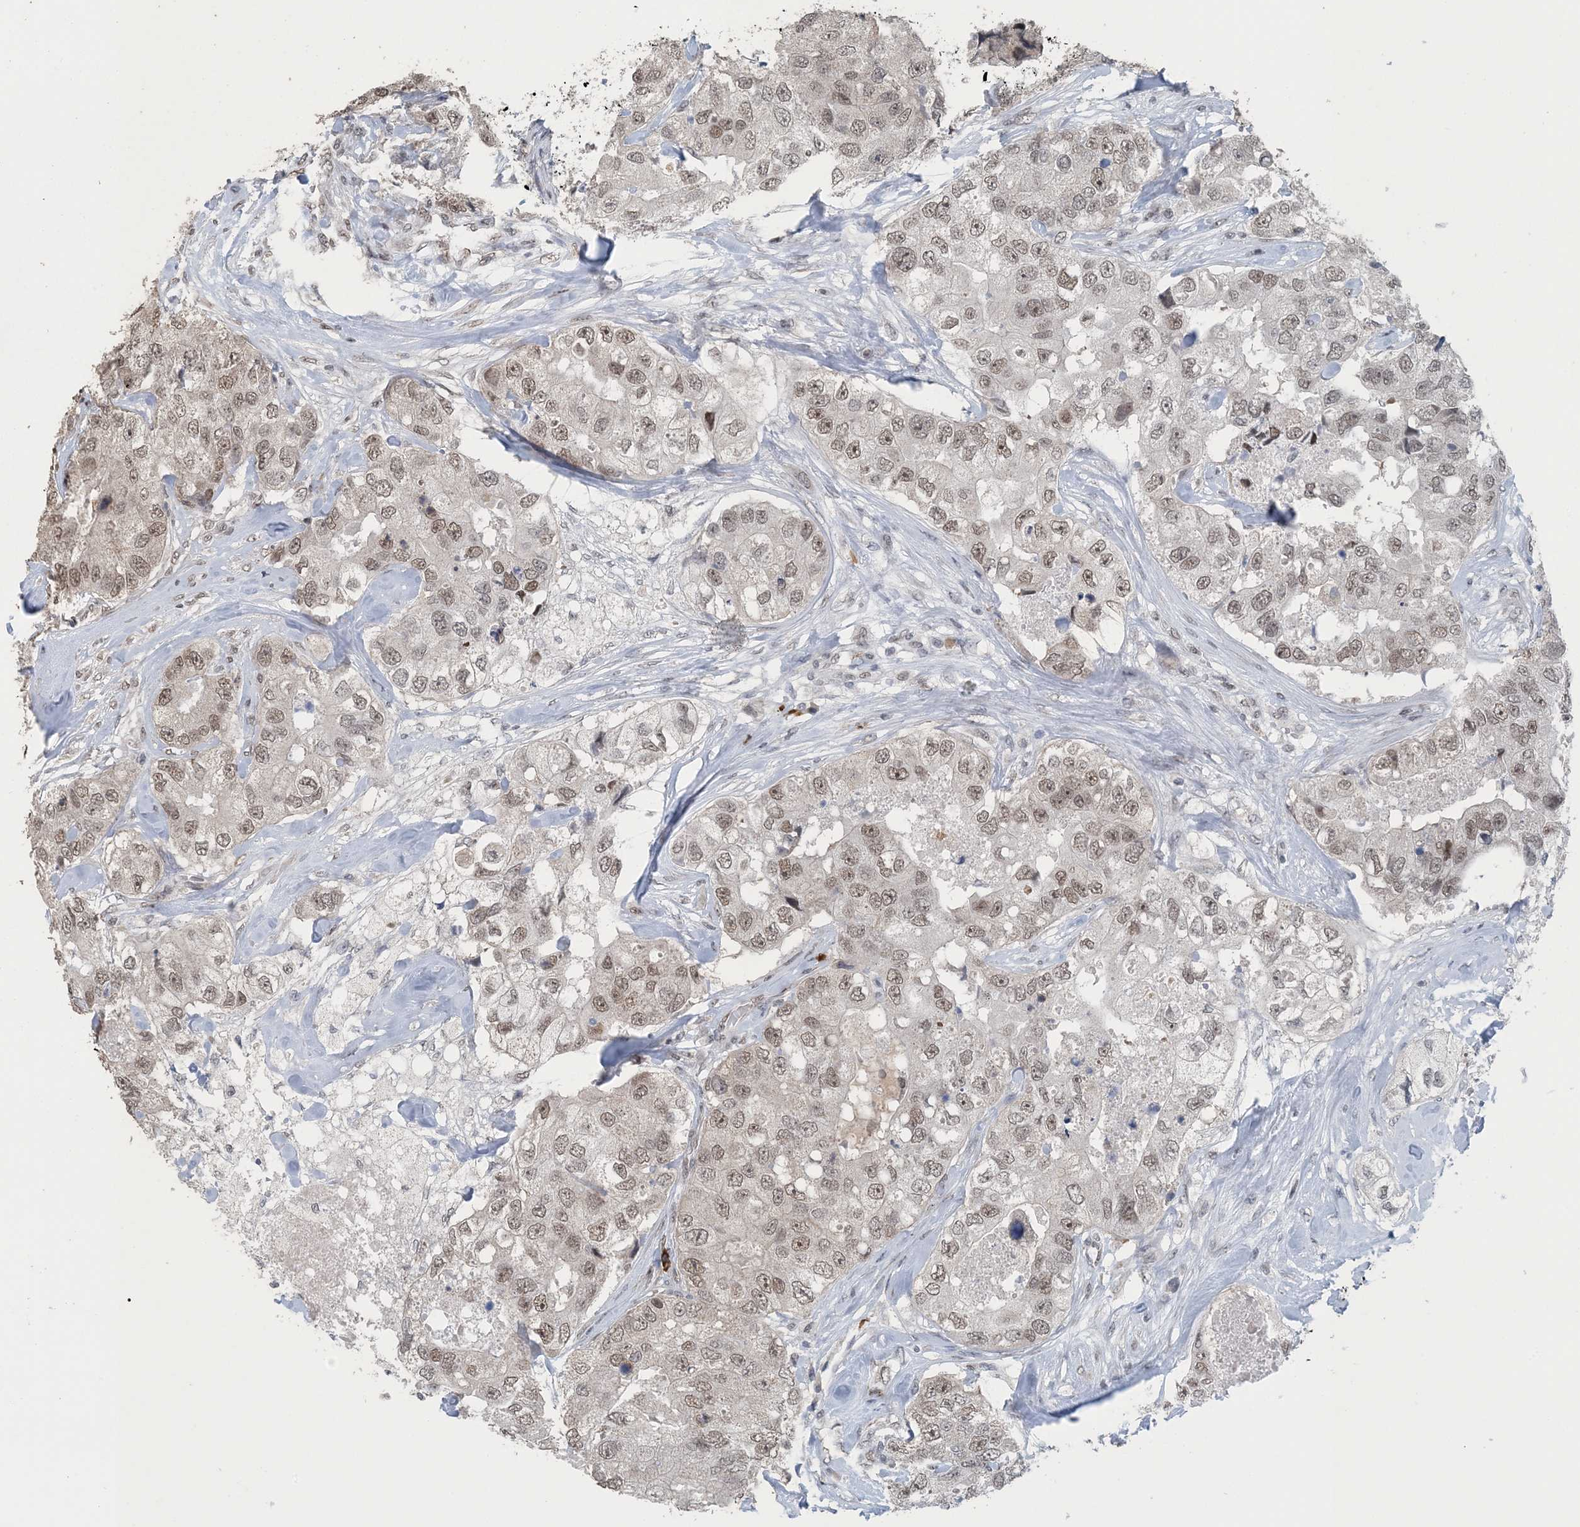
{"staining": {"intensity": "weak", "quantity": ">75%", "location": "nuclear"}, "tissue": "breast cancer", "cell_type": "Tumor cells", "image_type": "cancer", "snomed": [{"axis": "morphology", "description": "Duct carcinoma"}, {"axis": "topography", "description": "Breast"}], "caption": "A brown stain labels weak nuclear positivity of a protein in breast cancer (intraductal carcinoma) tumor cells.", "gene": "MBD2", "patient": {"sex": "female", "age": 62}}